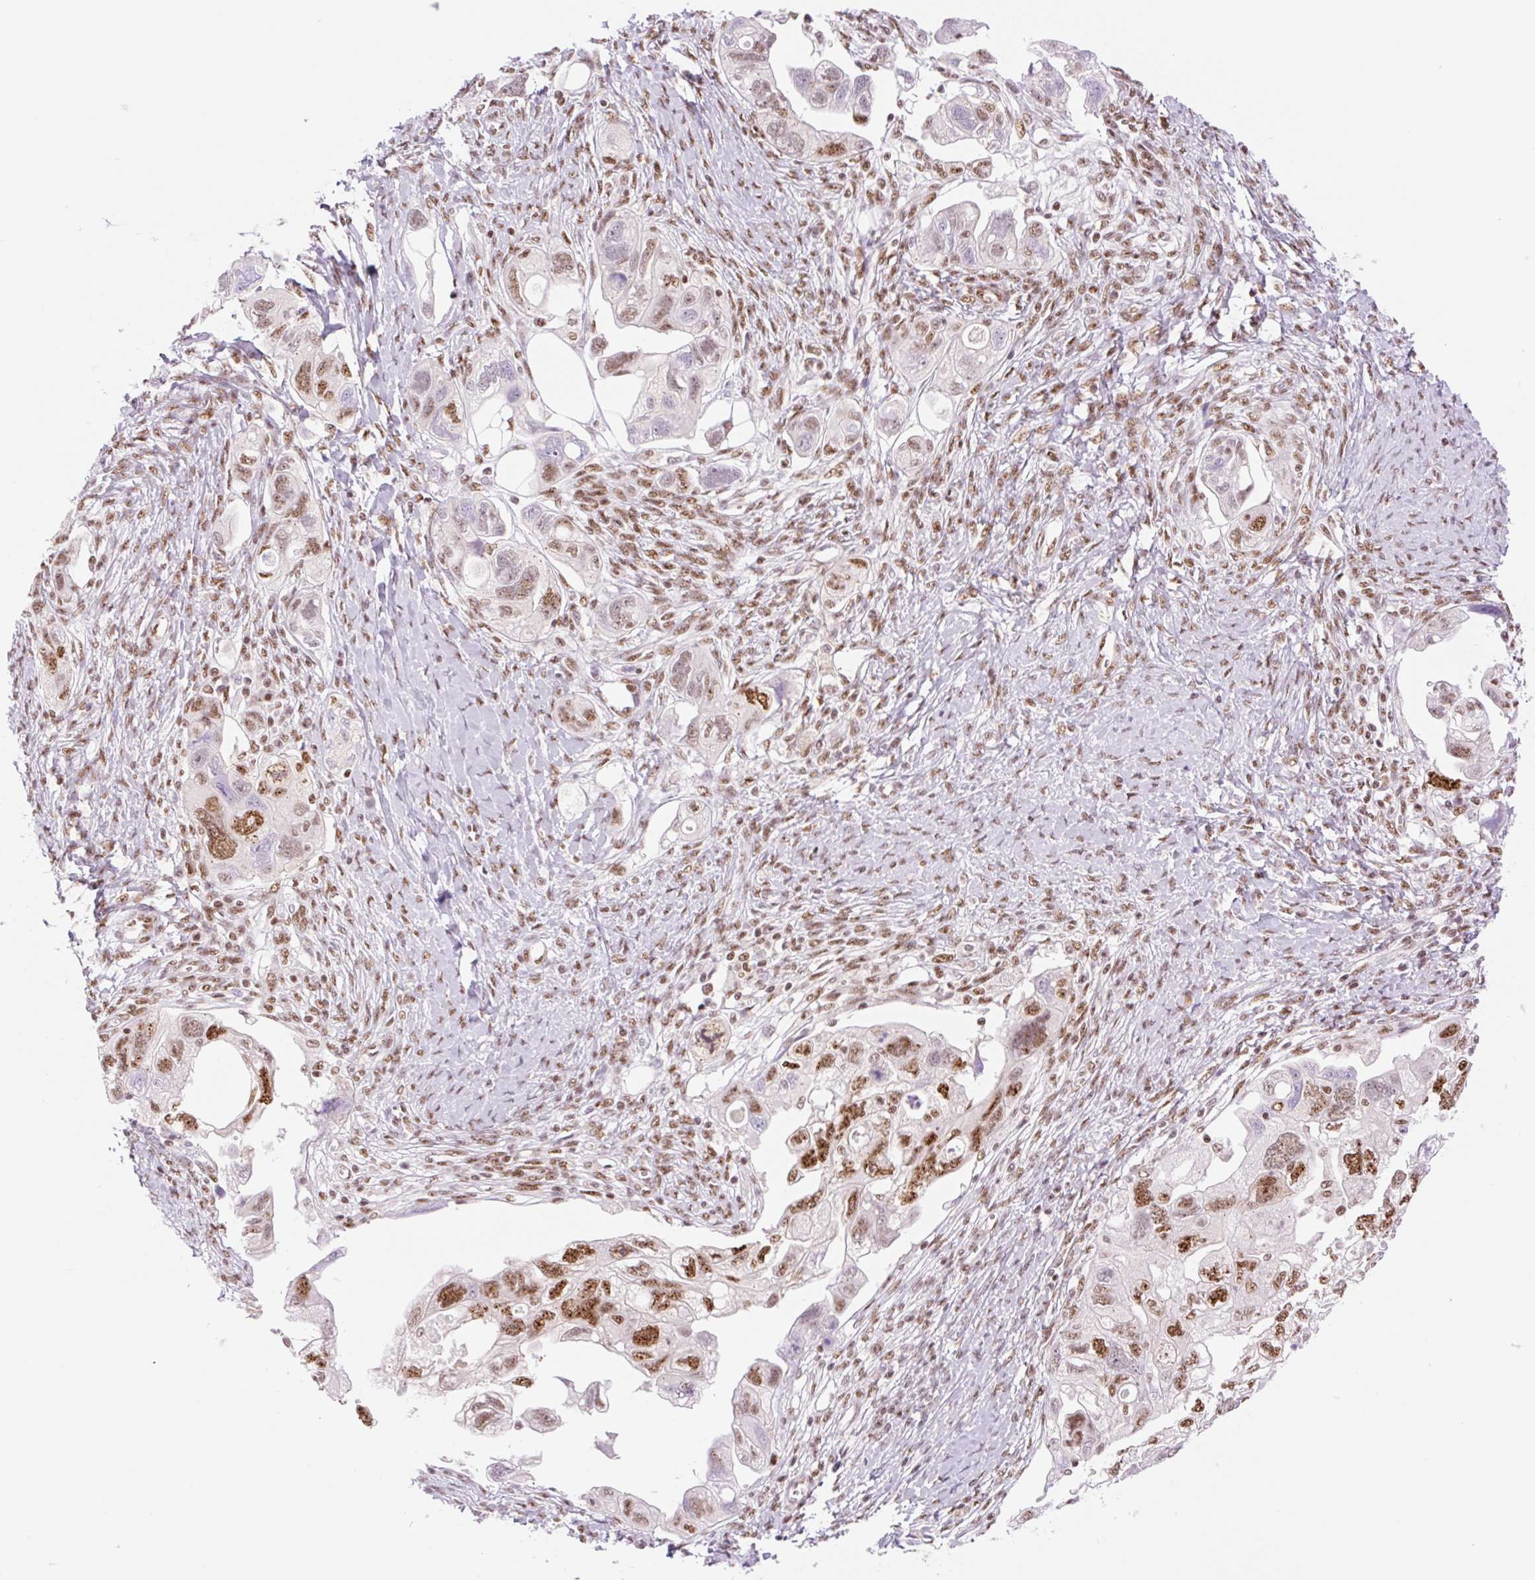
{"staining": {"intensity": "strong", "quantity": "25%-75%", "location": "nuclear"}, "tissue": "ovarian cancer", "cell_type": "Tumor cells", "image_type": "cancer", "snomed": [{"axis": "morphology", "description": "Carcinoma, NOS"}, {"axis": "morphology", "description": "Cystadenocarcinoma, serous, NOS"}, {"axis": "topography", "description": "Ovary"}], "caption": "Ovarian cancer (serous cystadenocarcinoma) stained for a protein (brown) displays strong nuclear positive staining in approximately 25%-75% of tumor cells.", "gene": "PRDM11", "patient": {"sex": "female", "age": 69}}